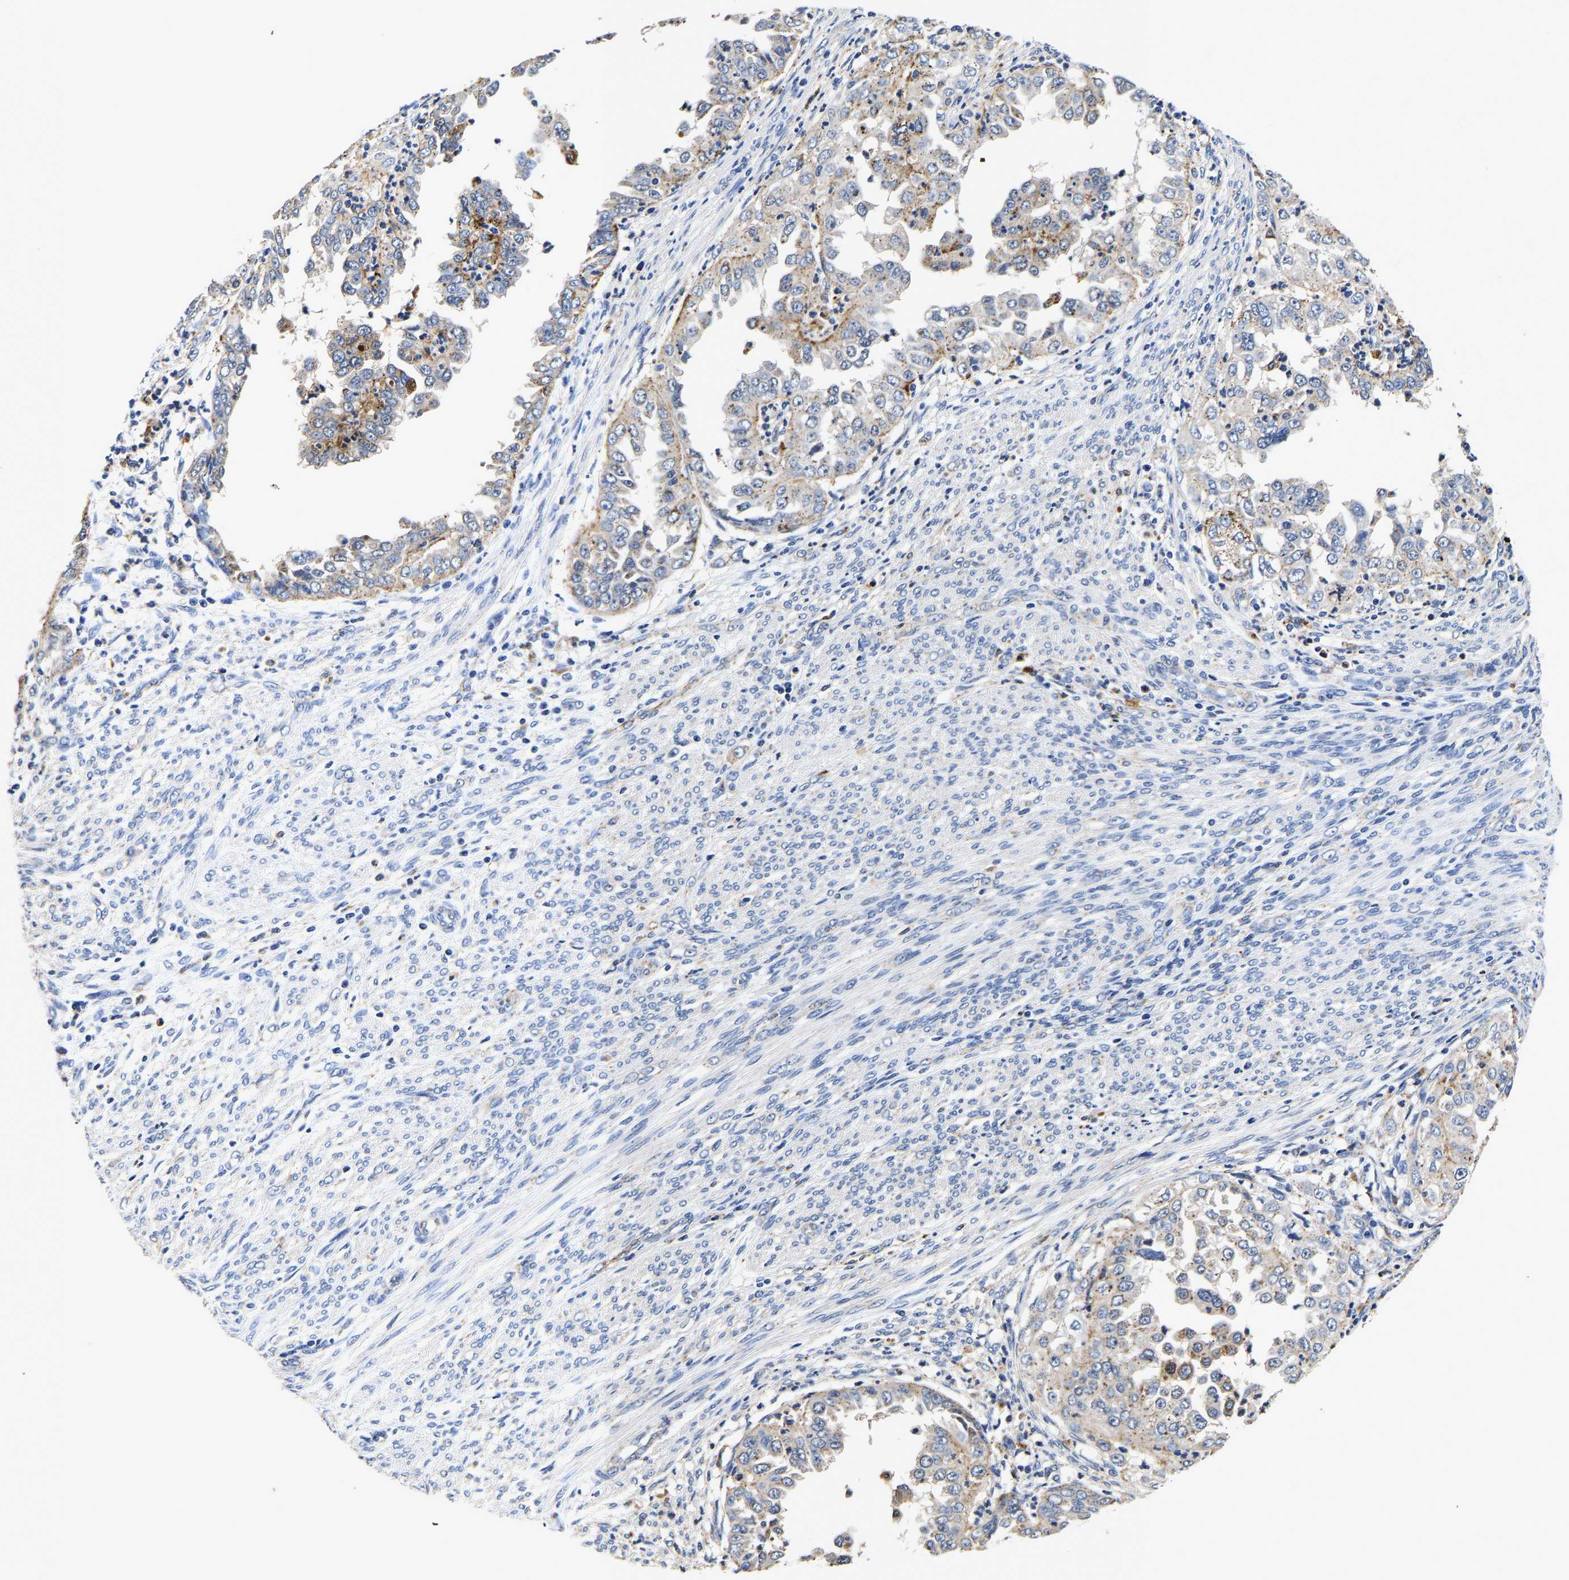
{"staining": {"intensity": "moderate", "quantity": "25%-75%", "location": "cytoplasmic/membranous"}, "tissue": "endometrial cancer", "cell_type": "Tumor cells", "image_type": "cancer", "snomed": [{"axis": "morphology", "description": "Adenocarcinoma, NOS"}, {"axis": "topography", "description": "Endometrium"}], "caption": "This is an image of immunohistochemistry (IHC) staining of adenocarcinoma (endometrial), which shows moderate staining in the cytoplasmic/membranous of tumor cells.", "gene": "GRN", "patient": {"sex": "female", "age": 85}}